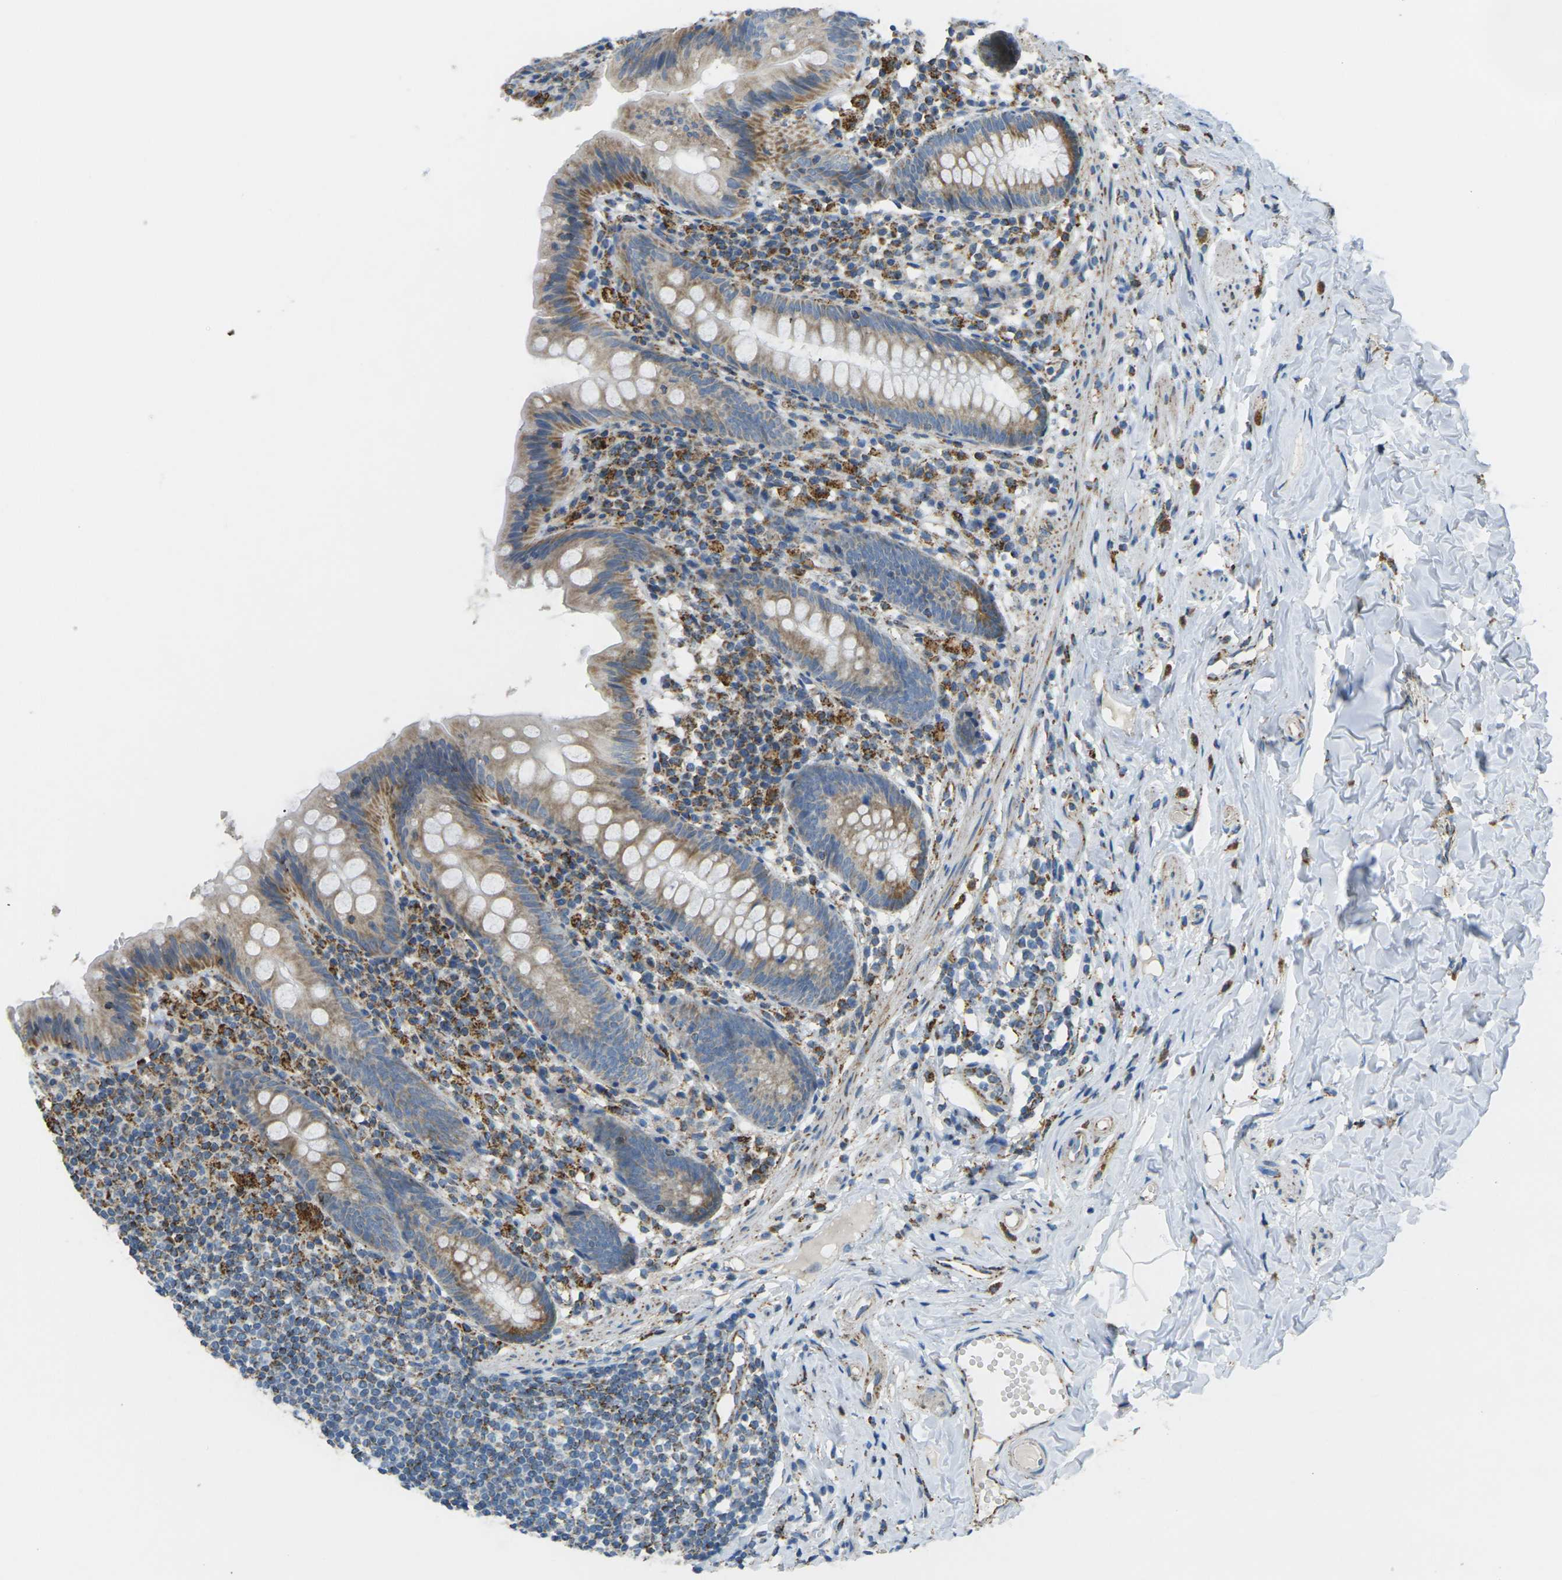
{"staining": {"intensity": "moderate", "quantity": ">75%", "location": "cytoplasmic/membranous"}, "tissue": "appendix", "cell_type": "Glandular cells", "image_type": "normal", "snomed": [{"axis": "morphology", "description": "Normal tissue, NOS"}, {"axis": "topography", "description": "Appendix"}], "caption": "High-power microscopy captured an IHC photomicrograph of unremarkable appendix, revealing moderate cytoplasmic/membranous expression in about >75% of glandular cells.", "gene": "CYB5R1", "patient": {"sex": "male", "age": 52}}